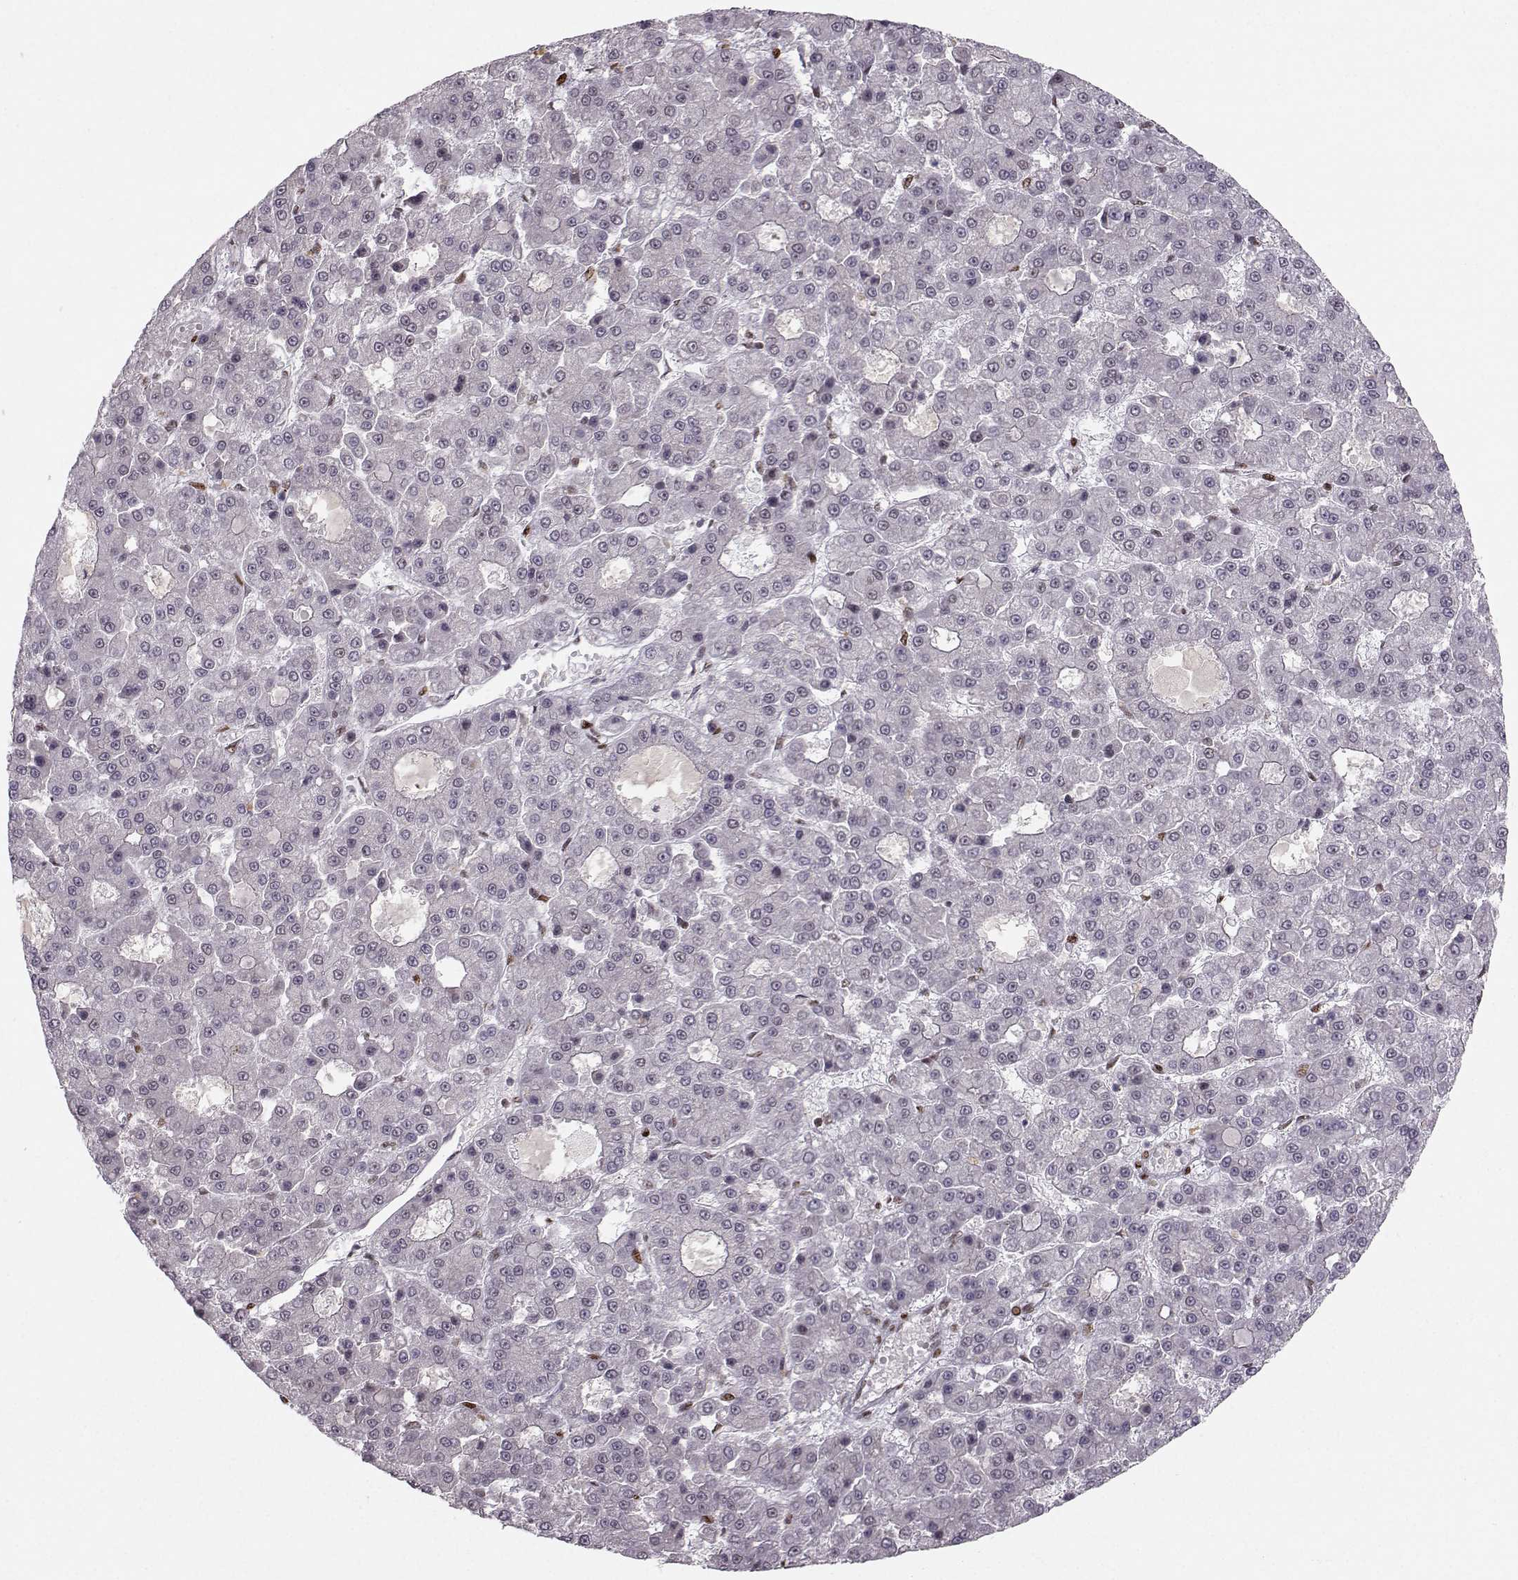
{"staining": {"intensity": "negative", "quantity": "none", "location": "none"}, "tissue": "liver cancer", "cell_type": "Tumor cells", "image_type": "cancer", "snomed": [{"axis": "morphology", "description": "Carcinoma, Hepatocellular, NOS"}, {"axis": "topography", "description": "Liver"}], "caption": "IHC of human hepatocellular carcinoma (liver) displays no positivity in tumor cells.", "gene": "SNAPC2", "patient": {"sex": "male", "age": 70}}